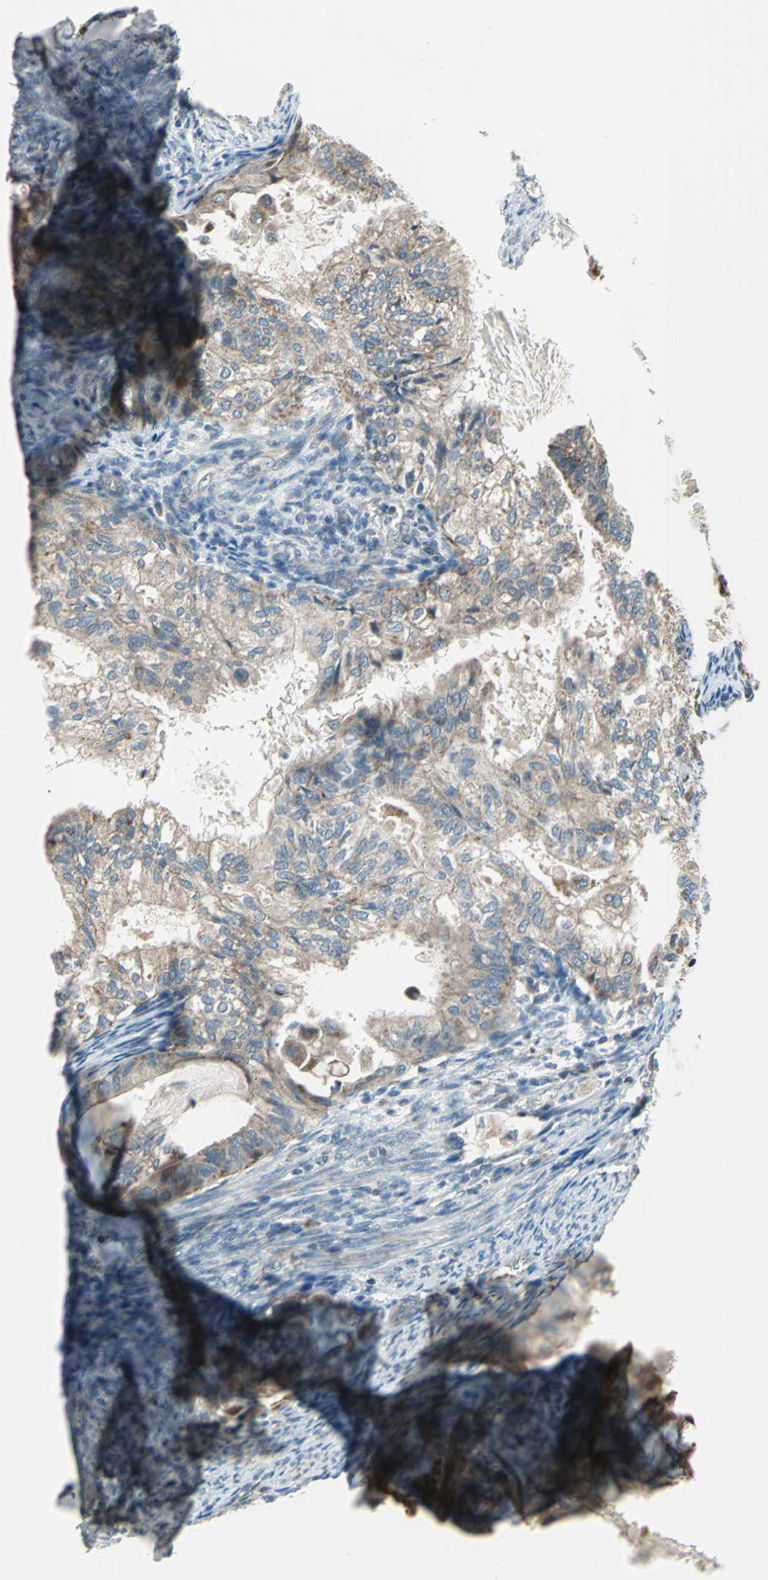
{"staining": {"intensity": "moderate", "quantity": ">75%", "location": "cytoplasmic/membranous"}, "tissue": "cervical cancer", "cell_type": "Tumor cells", "image_type": "cancer", "snomed": [{"axis": "morphology", "description": "Normal tissue, NOS"}, {"axis": "morphology", "description": "Adenocarcinoma, NOS"}, {"axis": "topography", "description": "Cervix"}, {"axis": "topography", "description": "Endometrium"}], "caption": "DAB (3,3'-diaminobenzidine) immunohistochemical staining of human adenocarcinoma (cervical) displays moderate cytoplasmic/membranous protein staining in about >75% of tumor cells.", "gene": "TRAK1", "patient": {"sex": "female", "age": 86}}